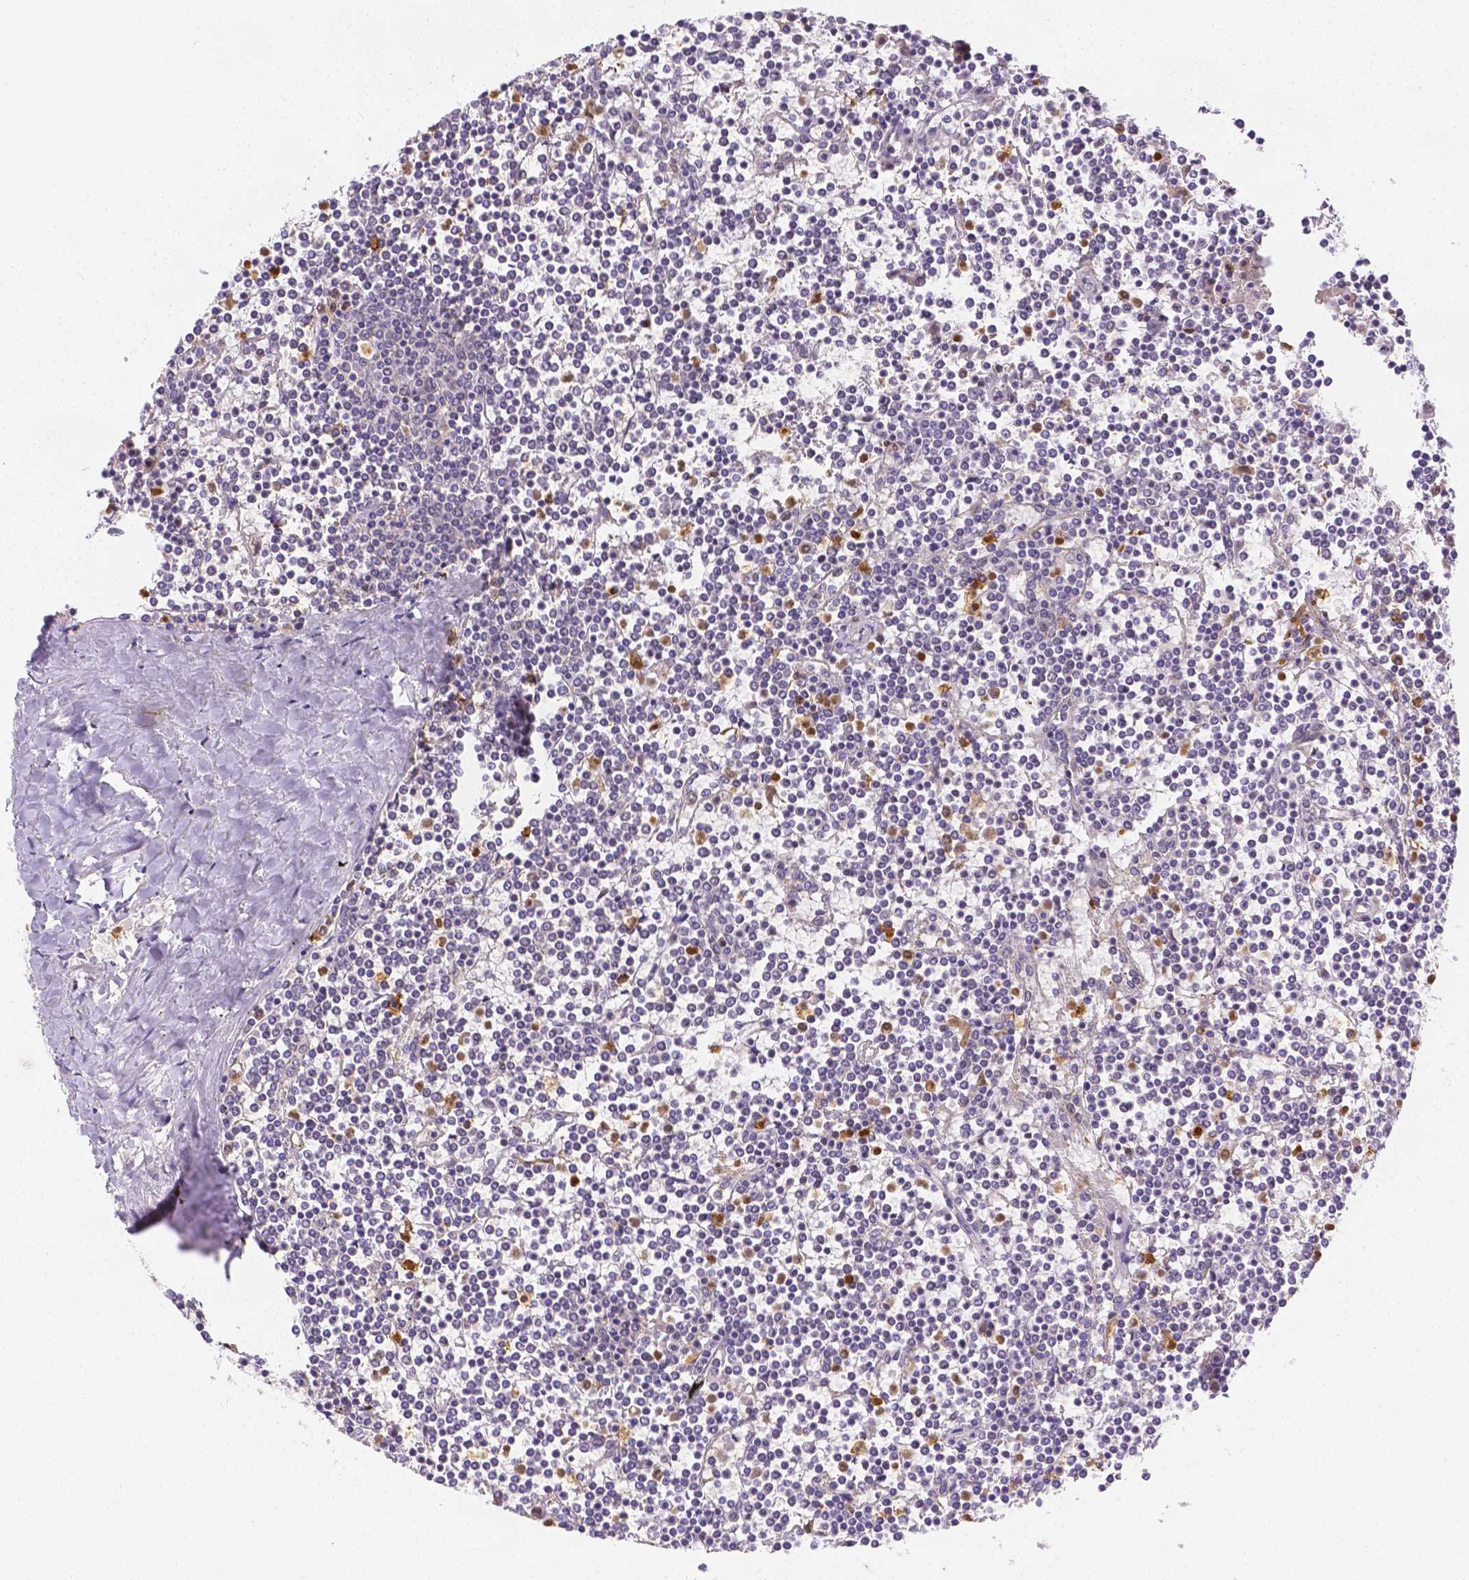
{"staining": {"intensity": "negative", "quantity": "none", "location": "none"}, "tissue": "lymphoma", "cell_type": "Tumor cells", "image_type": "cancer", "snomed": [{"axis": "morphology", "description": "Malignant lymphoma, non-Hodgkin's type, Low grade"}, {"axis": "topography", "description": "Spleen"}], "caption": "The photomicrograph shows no staining of tumor cells in malignant lymphoma, non-Hodgkin's type (low-grade).", "gene": "ZNRD2", "patient": {"sex": "female", "age": 19}}